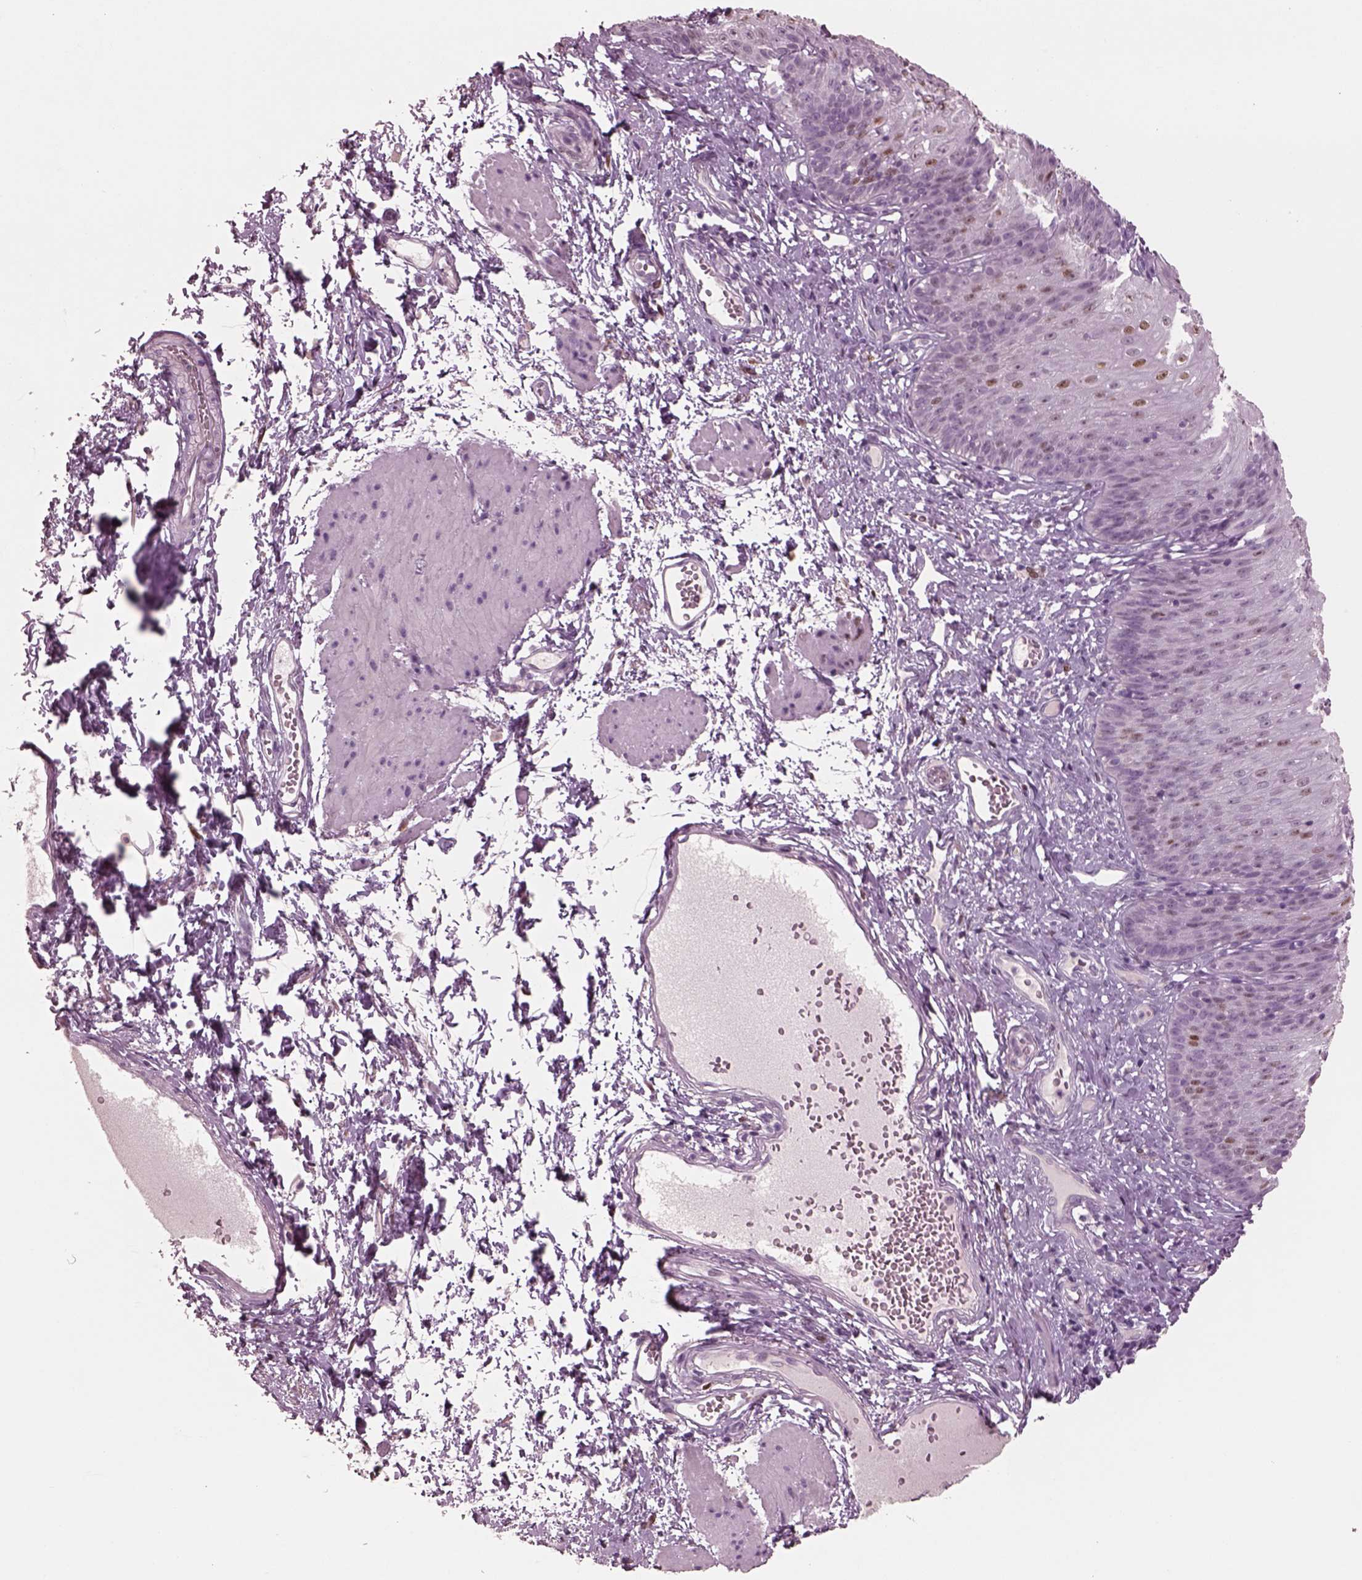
{"staining": {"intensity": "moderate", "quantity": "<25%", "location": "nuclear"}, "tissue": "esophagus", "cell_type": "Squamous epithelial cells", "image_type": "normal", "snomed": [{"axis": "morphology", "description": "Normal tissue, NOS"}, {"axis": "topography", "description": "Esophagus"}], "caption": "A brown stain highlights moderate nuclear positivity of a protein in squamous epithelial cells of unremarkable human esophagus. Using DAB (3,3'-diaminobenzidine) (brown) and hematoxylin (blue) stains, captured at high magnification using brightfield microscopy.", "gene": "SOX9", "patient": {"sex": "male", "age": 72}}